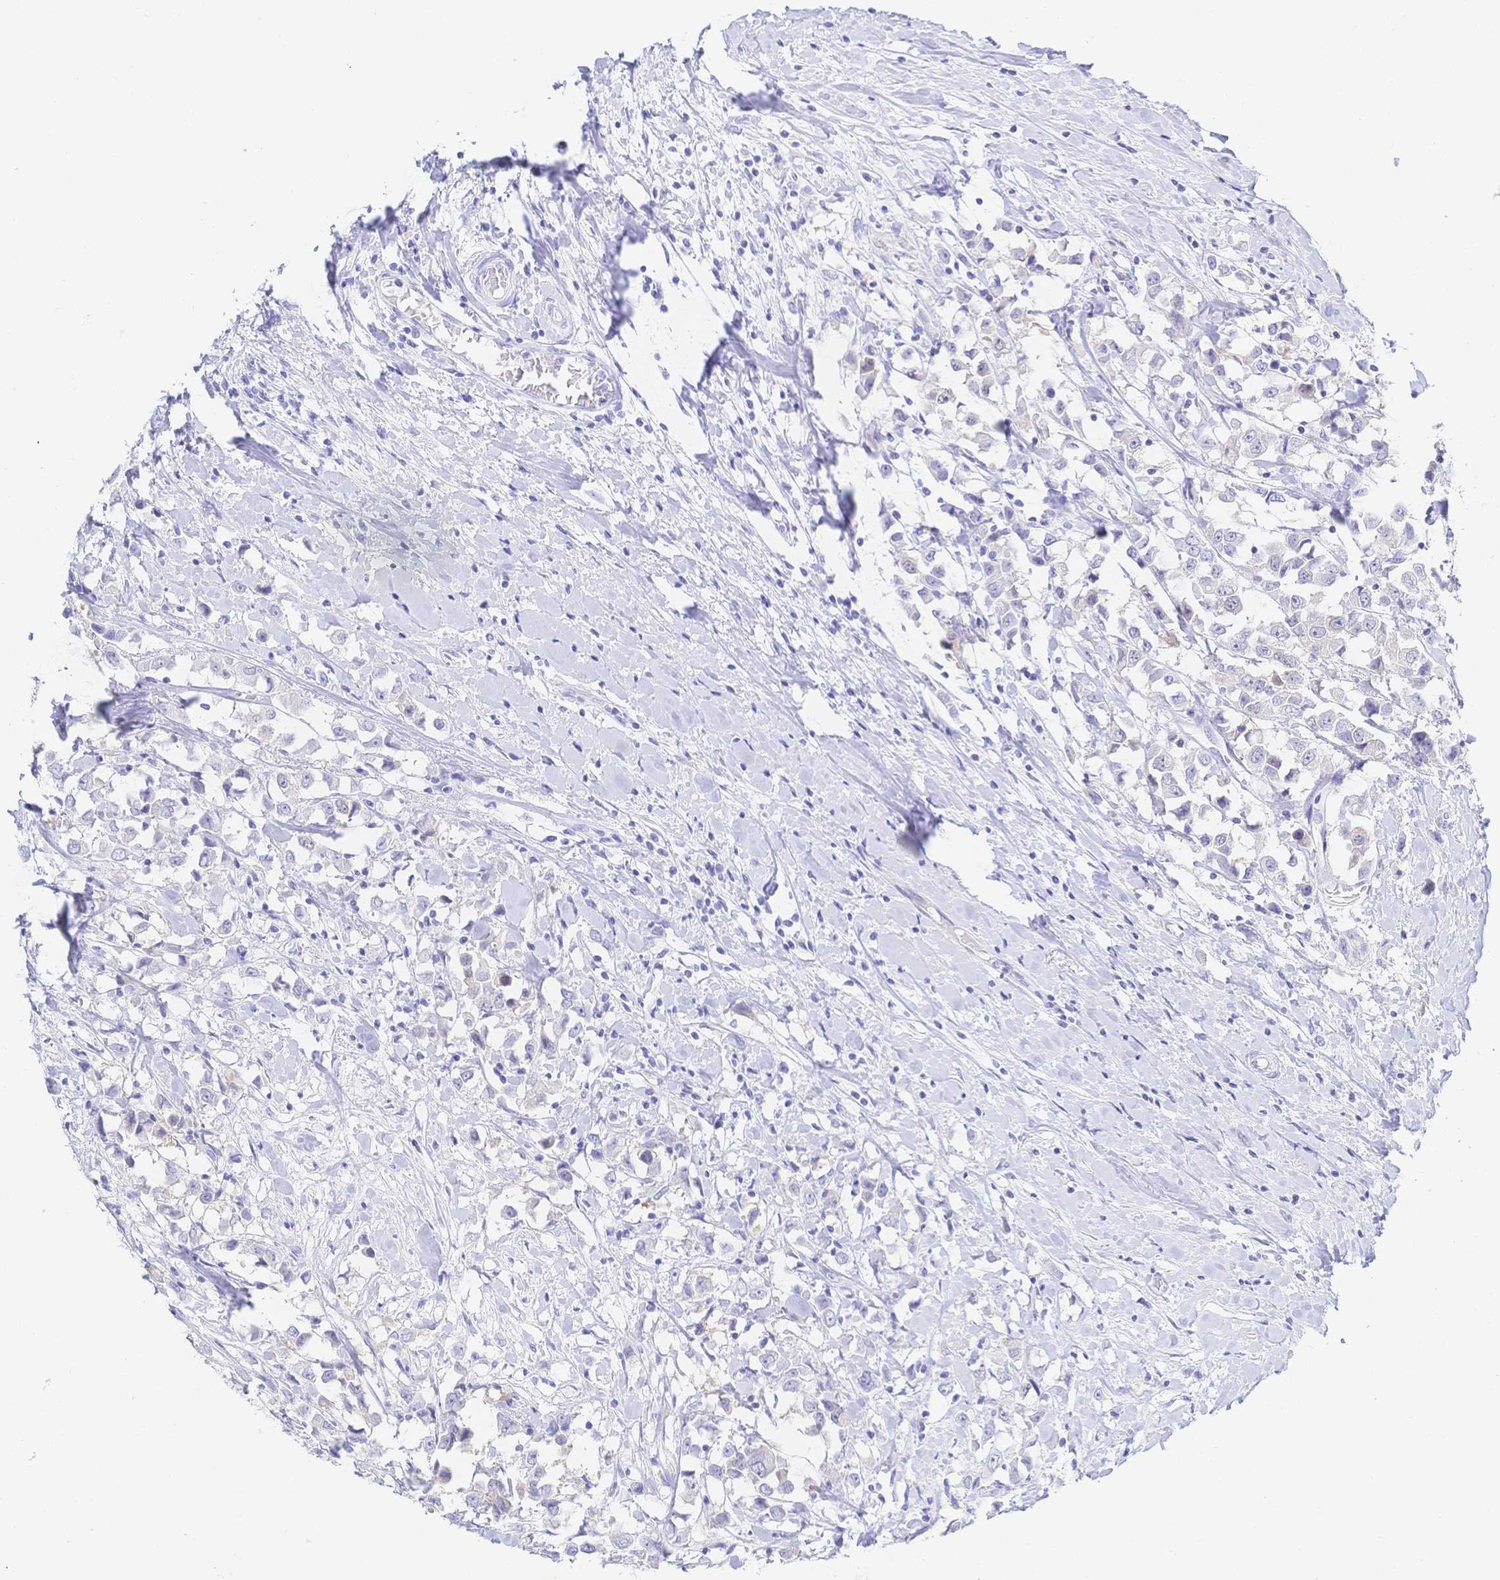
{"staining": {"intensity": "negative", "quantity": "none", "location": "none"}, "tissue": "breast cancer", "cell_type": "Tumor cells", "image_type": "cancer", "snomed": [{"axis": "morphology", "description": "Duct carcinoma"}, {"axis": "topography", "description": "Breast"}], "caption": "High power microscopy histopathology image of an immunohistochemistry (IHC) photomicrograph of breast cancer, revealing no significant positivity in tumor cells.", "gene": "RRM1", "patient": {"sex": "female", "age": 61}}